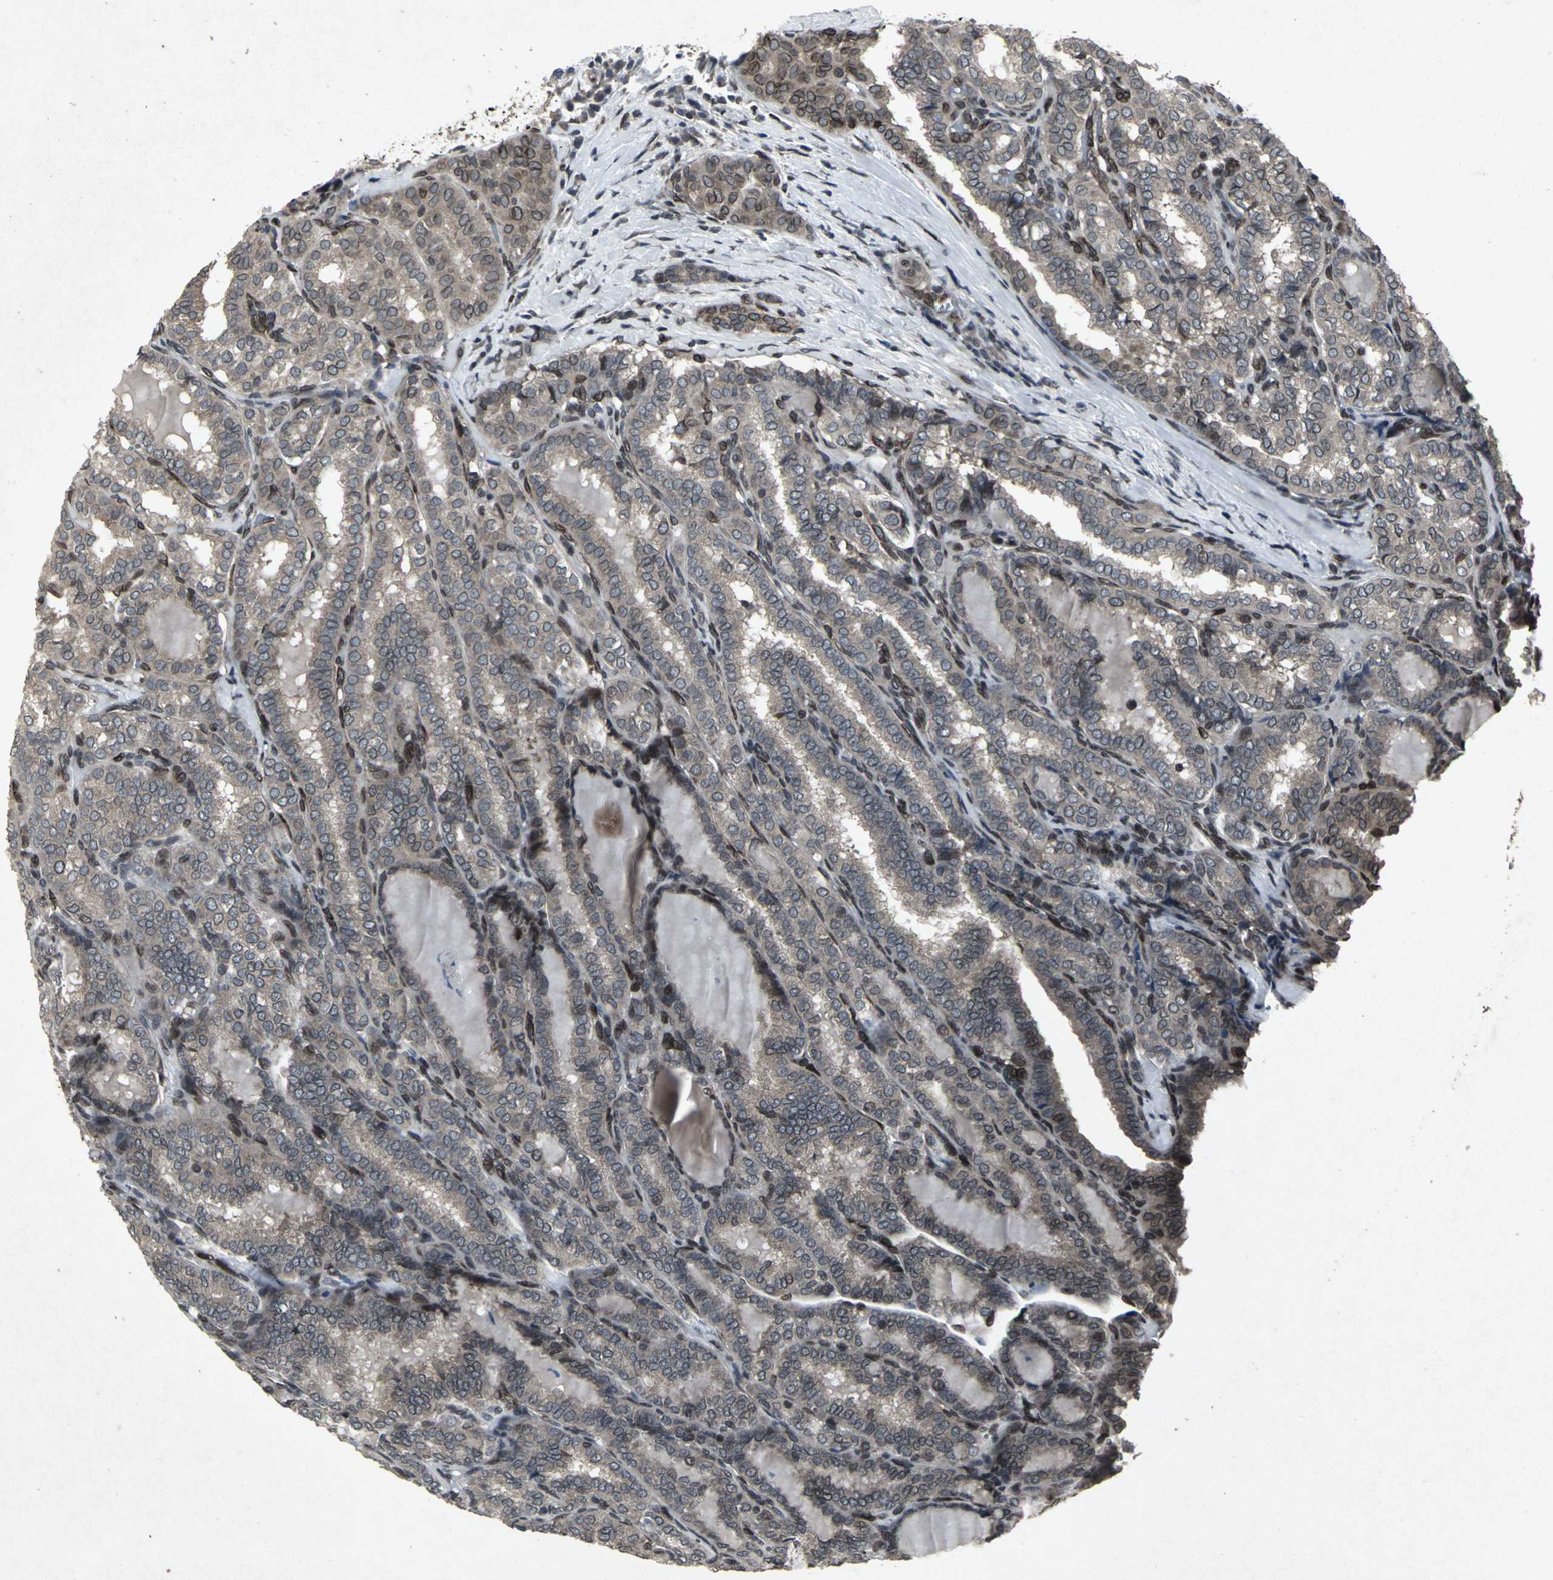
{"staining": {"intensity": "moderate", "quantity": "25%-75%", "location": "cytoplasmic/membranous,nuclear"}, "tissue": "thyroid cancer", "cell_type": "Tumor cells", "image_type": "cancer", "snomed": [{"axis": "morphology", "description": "Papillary adenocarcinoma, NOS"}, {"axis": "topography", "description": "Thyroid gland"}], "caption": "Immunohistochemistry of papillary adenocarcinoma (thyroid) exhibits medium levels of moderate cytoplasmic/membranous and nuclear staining in approximately 25%-75% of tumor cells. The protein of interest is stained brown, and the nuclei are stained in blue (DAB (3,3'-diaminobenzidine) IHC with brightfield microscopy, high magnification).", "gene": "SH2B3", "patient": {"sex": "female", "age": 30}}